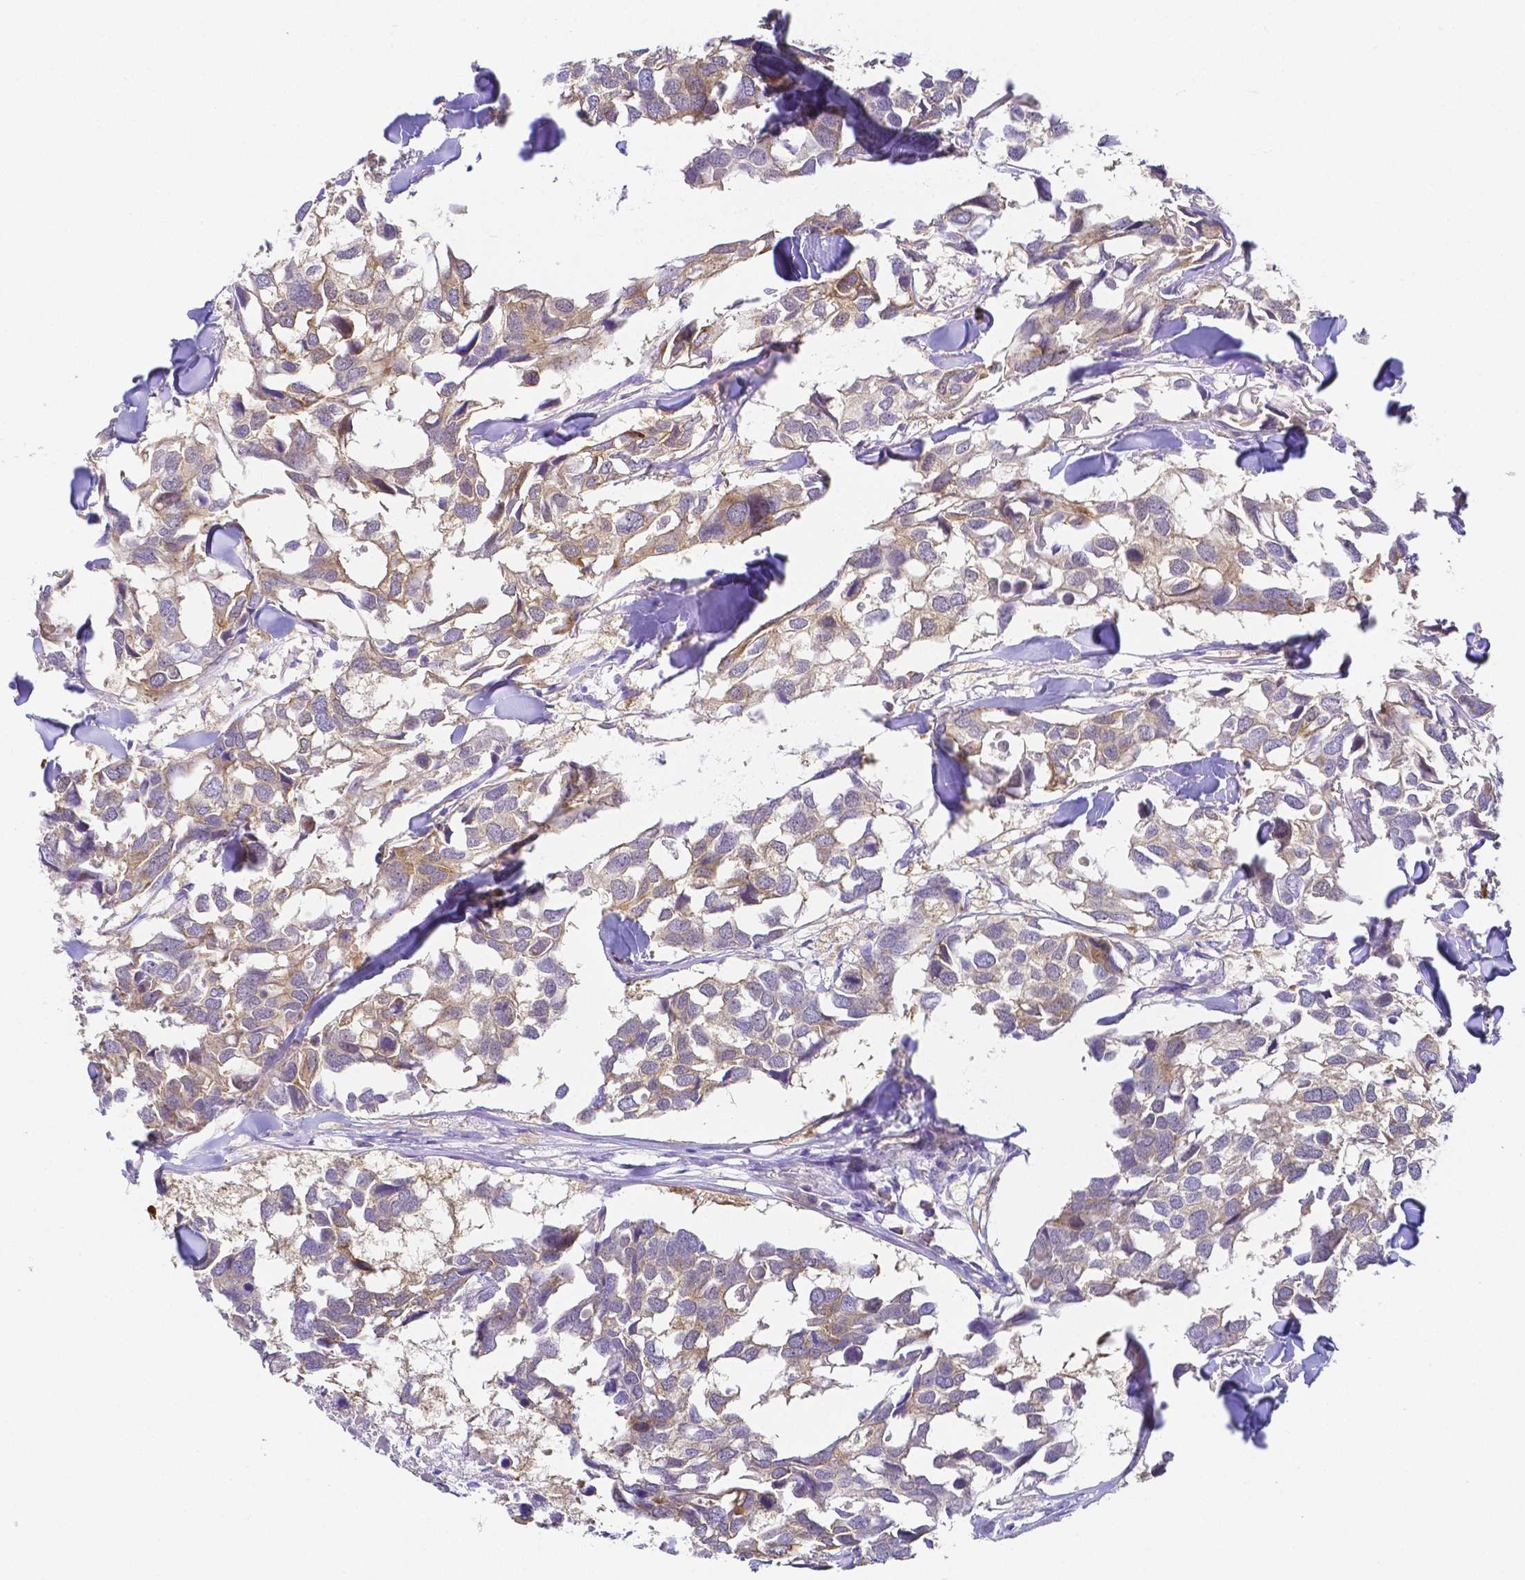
{"staining": {"intensity": "weak", "quantity": ">75%", "location": "cytoplasmic/membranous"}, "tissue": "breast cancer", "cell_type": "Tumor cells", "image_type": "cancer", "snomed": [{"axis": "morphology", "description": "Duct carcinoma"}, {"axis": "topography", "description": "Breast"}], "caption": "Infiltrating ductal carcinoma (breast) stained with immunohistochemistry exhibits weak cytoplasmic/membranous expression in about >75% of tumor cells.", "gene": "PKP3", "patient": {"sex": "female", "age": 83}}